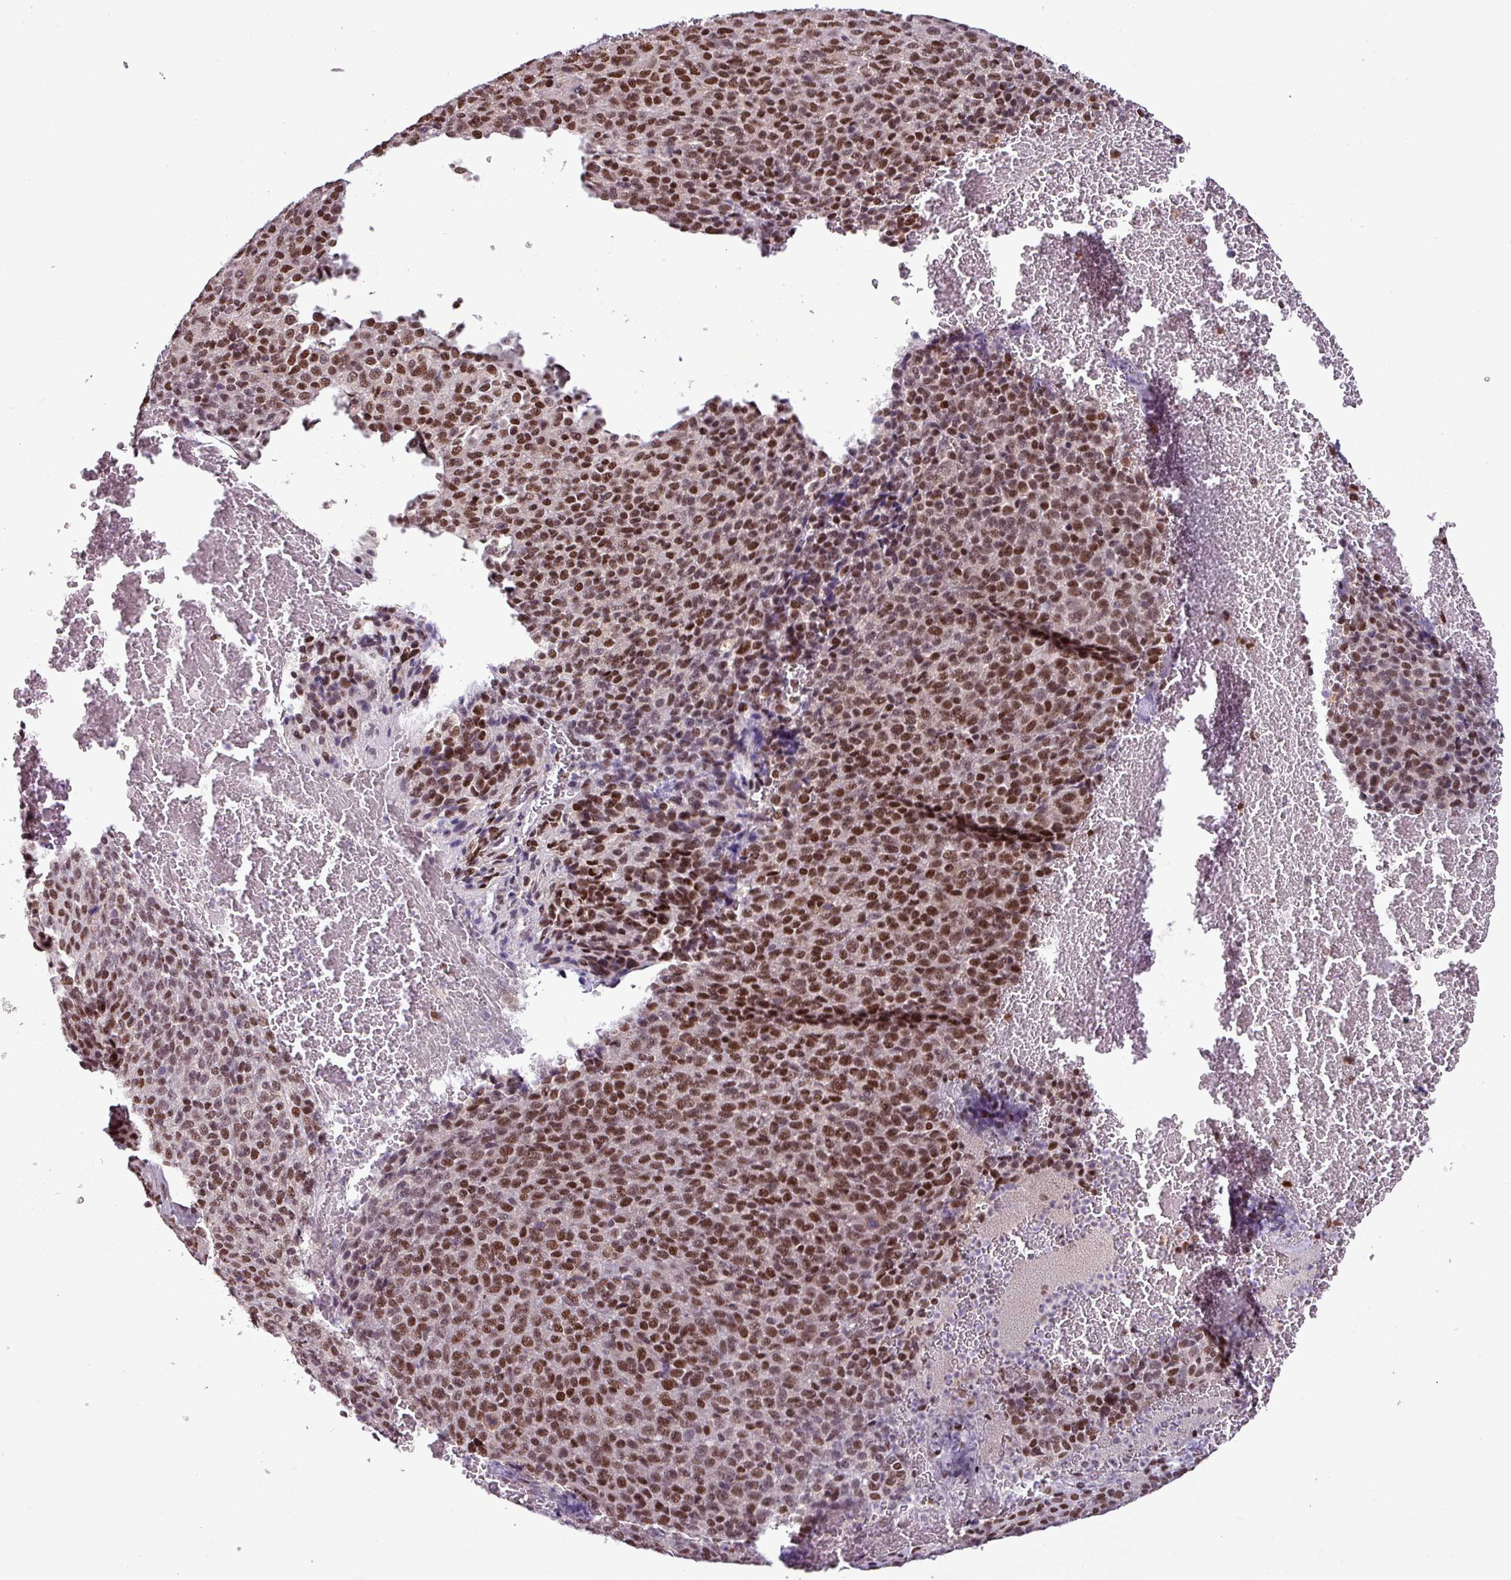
{"staining": {"intensity": "strong", "quantity": ">75%", "location": "nuclear"}, "tissue": "melanoma", "cell_type": "Tumor cells", "image_type": "cancer", "snomed": [{"axis": "morphology", "description": "Malignant melanoma, Metastatic site"}, {"axis": "topography", "description": "Brain"}], "caption": "Immunohistochemistry of melanoma reveals high levels of strong nuclear staining in approximately >75% of tumor cells.", "gene": "IRF2BPL", "patient": {"sex": "female", "age": 56}}